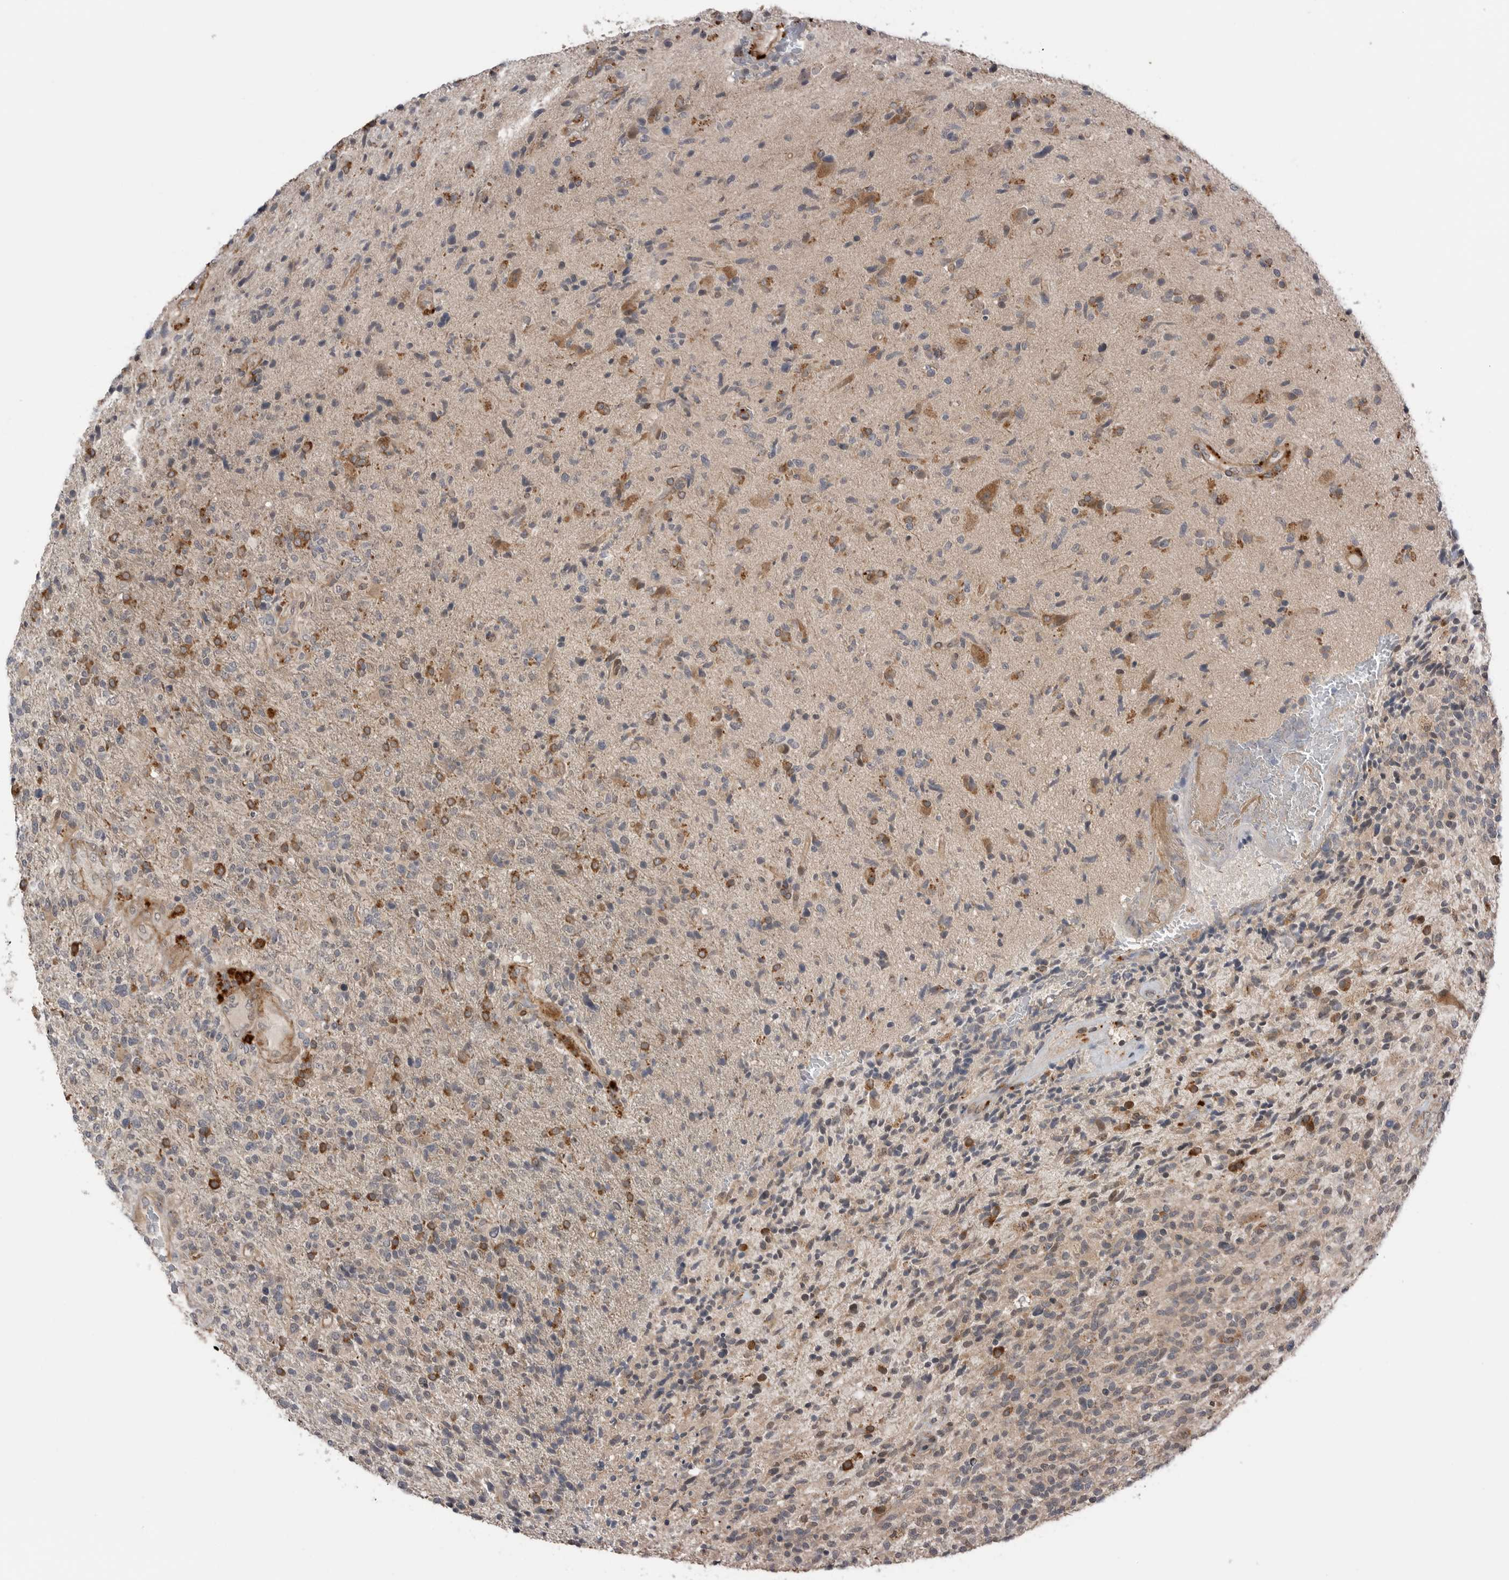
{"staining": {"intensity": "moderate", "quantity": "<25%", "location": "cytoplasmic/membranous"}, "tissue": "glioma", "cell_type": "Tumor cells", "image_type": "cancer", "snomed": [{"axis": "morphology", "description": "Glioma, malignant, High grade"}, {"axis": "topography", "description": "Brain"}], "caption": "Human malignant high-grade glioma stained with a protein marker reveals moderate staining in tumor cells.", "gene": "PEAK1", "patient": {"sex": "male", "age": 72}}